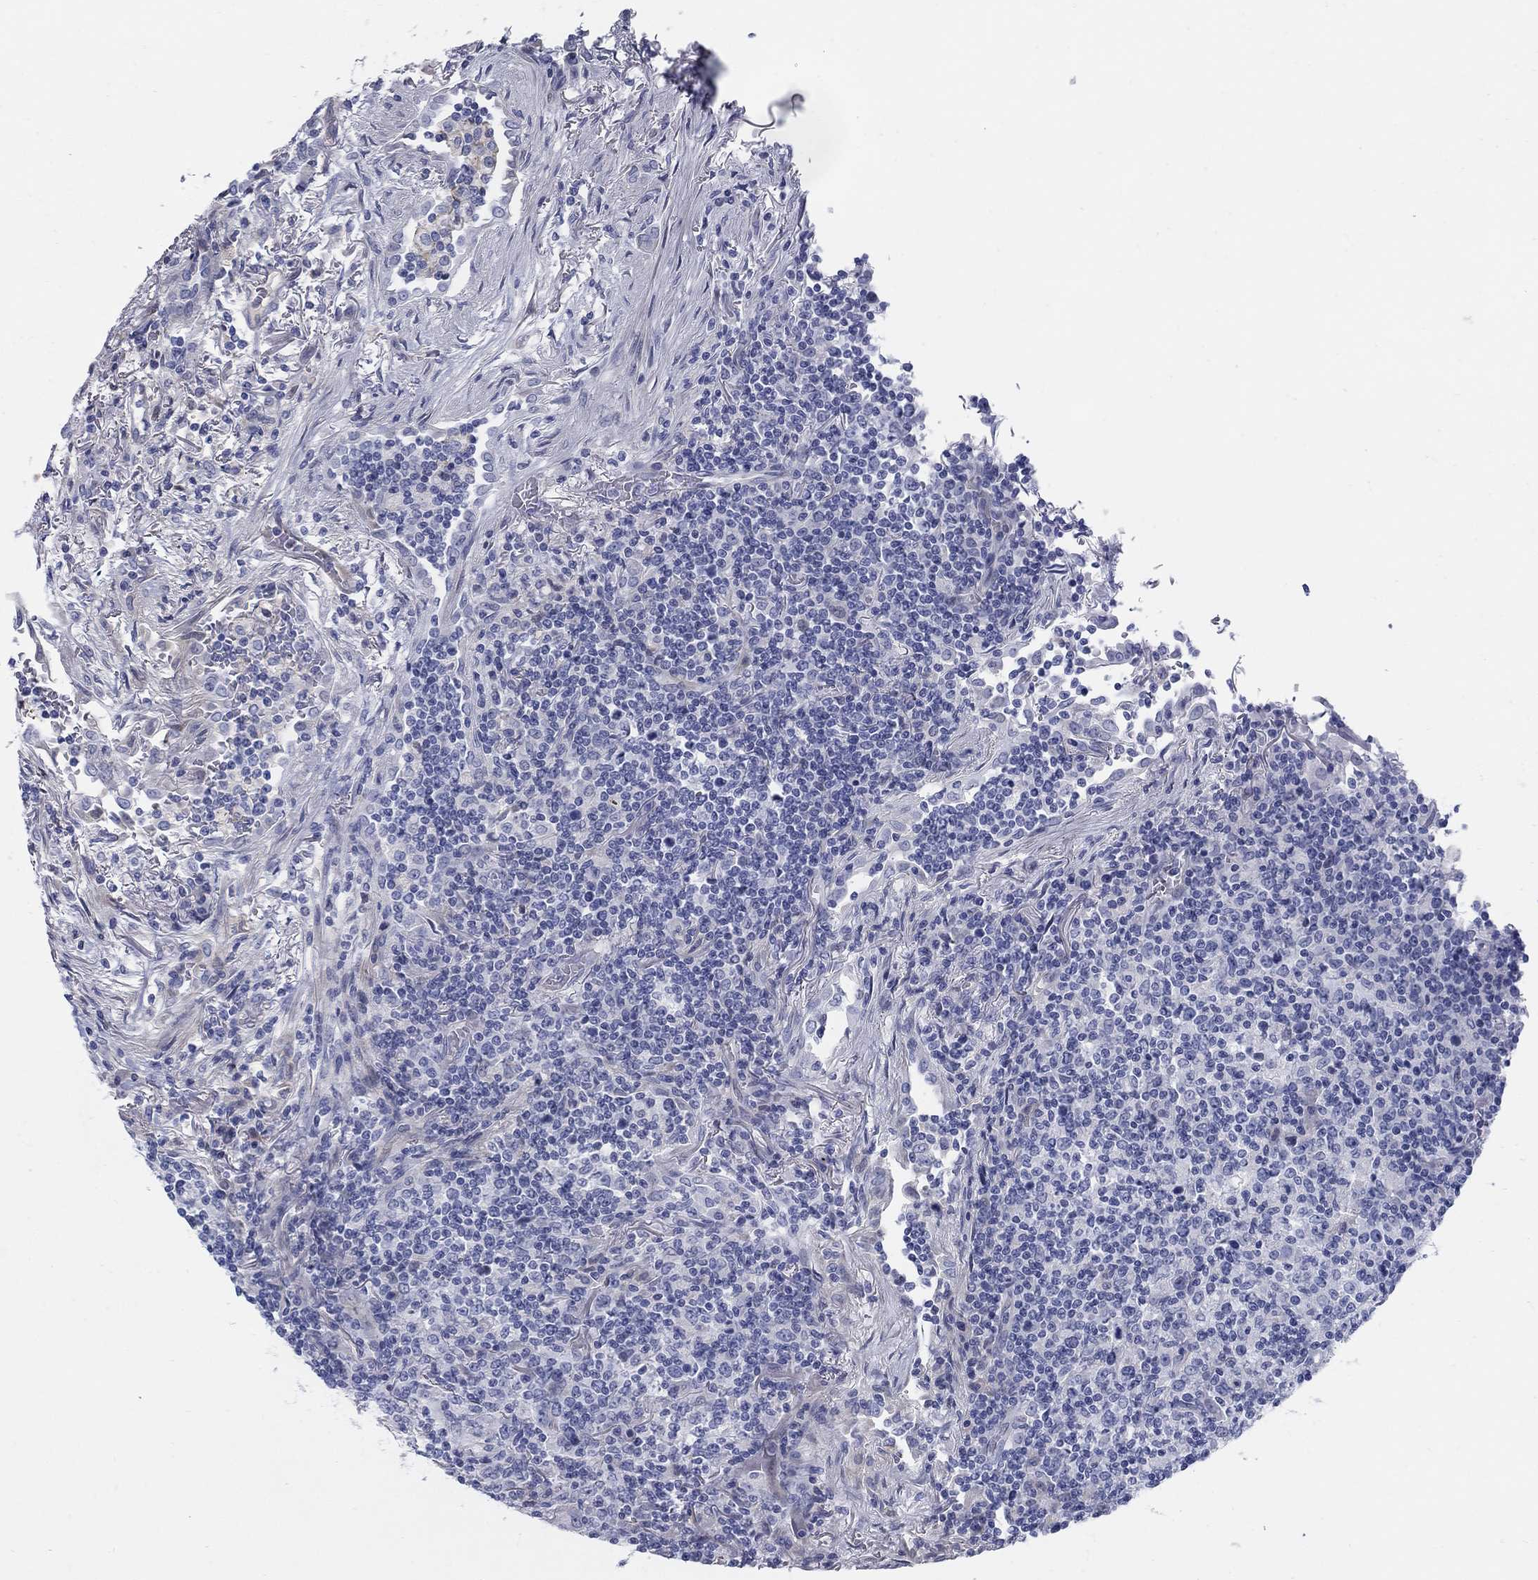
{"staining": {"intensity": "negative", "quantity": "none", "location": "none"}, "tissue": "lymphoma", "cell_type": "Tumor cells", "image_type": "cancer", "snomed": [{"axis": "morphology", "description": "Malignant lymphoma, non-Hodgkin's type, High grade"}, {"axis": "topography", "description": "Lung"}], "caption": "IHC histopathology image of neoplastic tissue: lymphoma stained with DAB shows no significant protein staining in tumor cells.", "gene": "HEATR4", "patient": {"sex": "male", "age": 79}}